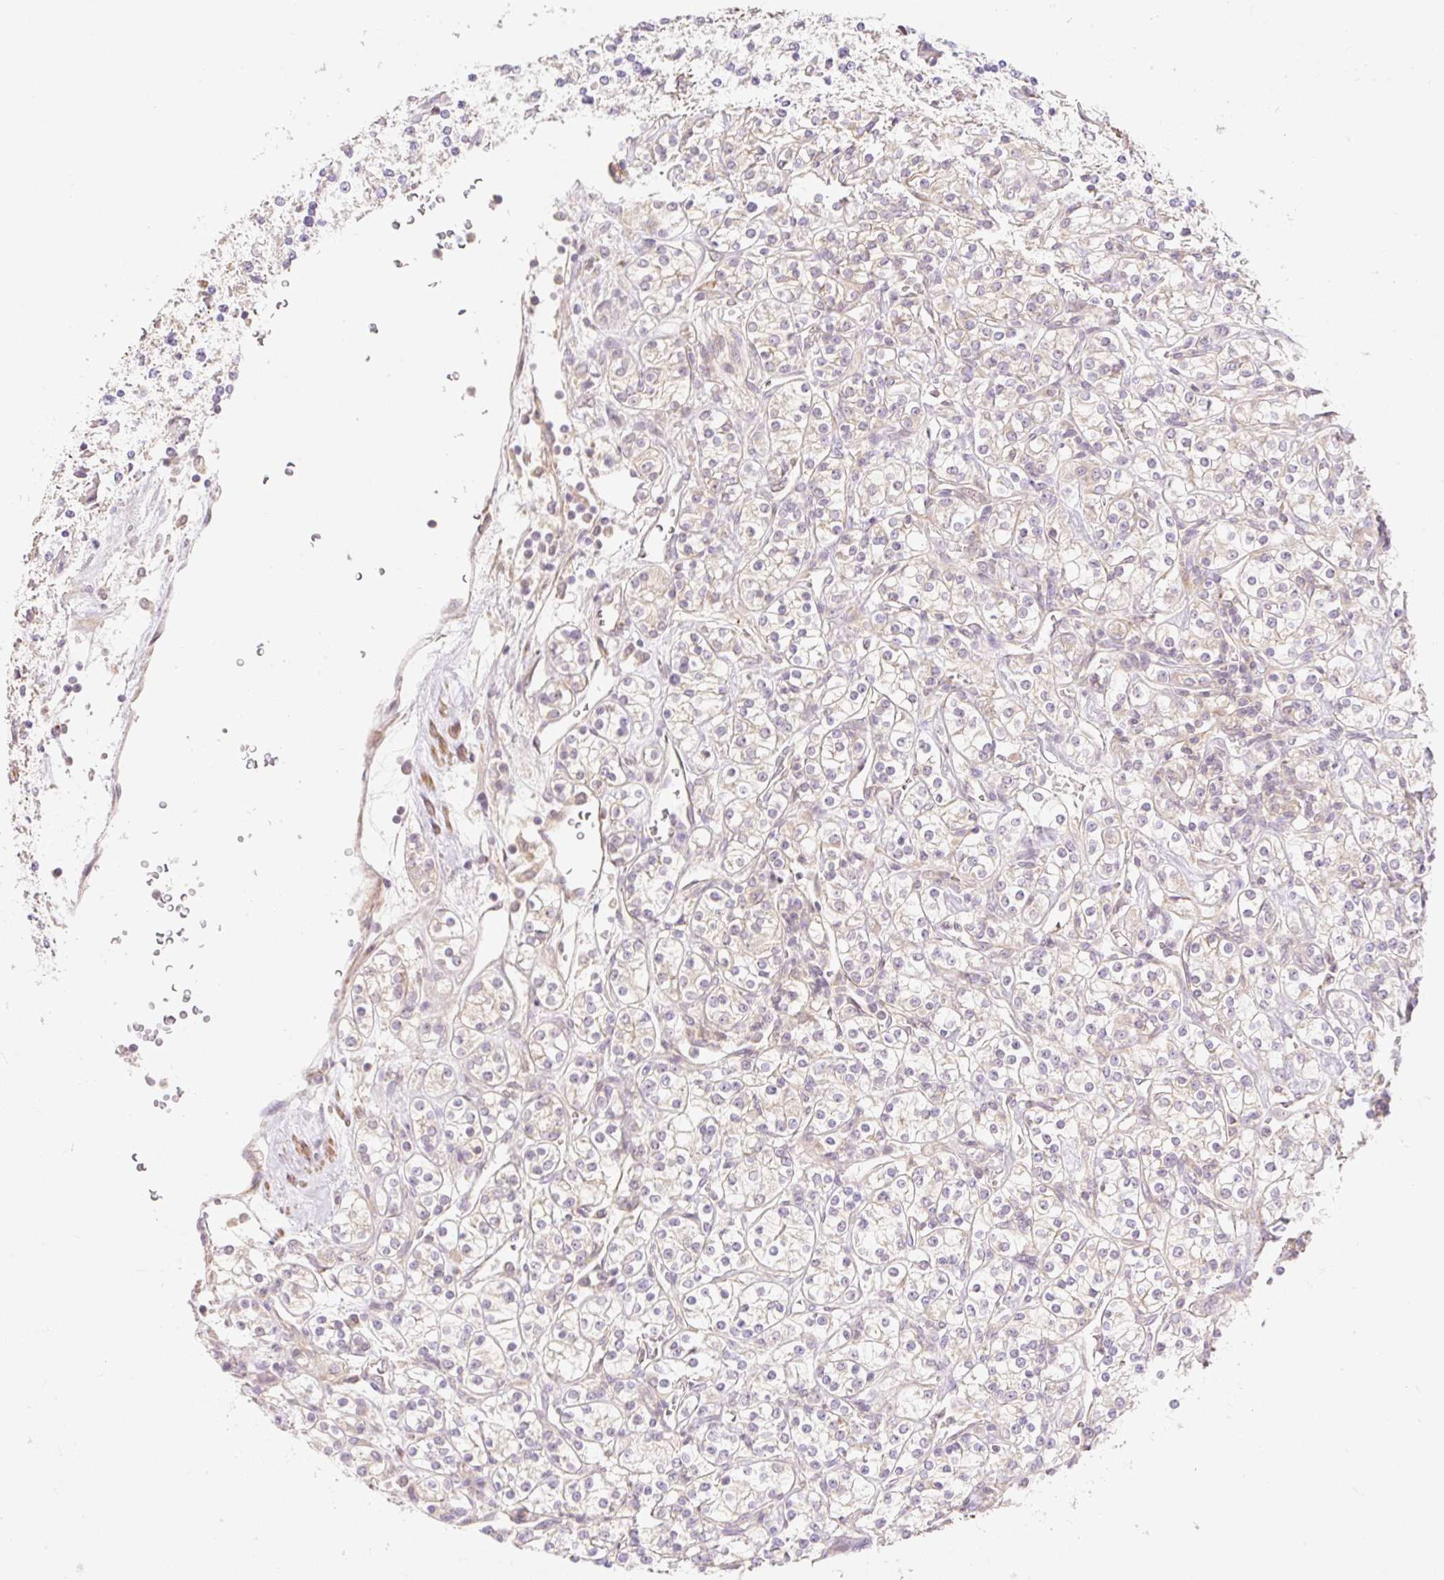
{"staining": {"intensity": "negative", "quantity": "none", "location": "none"}, "tissue": "renal cancer", "cell_type": "Tumor cells", "image_type": "cancer", "snomed": [{"axis": "morphology", "description": "Adenocarcinoma, NOS"}, {"axis": "topography", "description": "Kidney"}], "caption": "Immunohistochemical staining of renal cancer (adenocarcinoma) demonstrates no significant positivity in tumor cells.", "gene": "EMC10", "patient": {"sex": "male", "age": 77}}